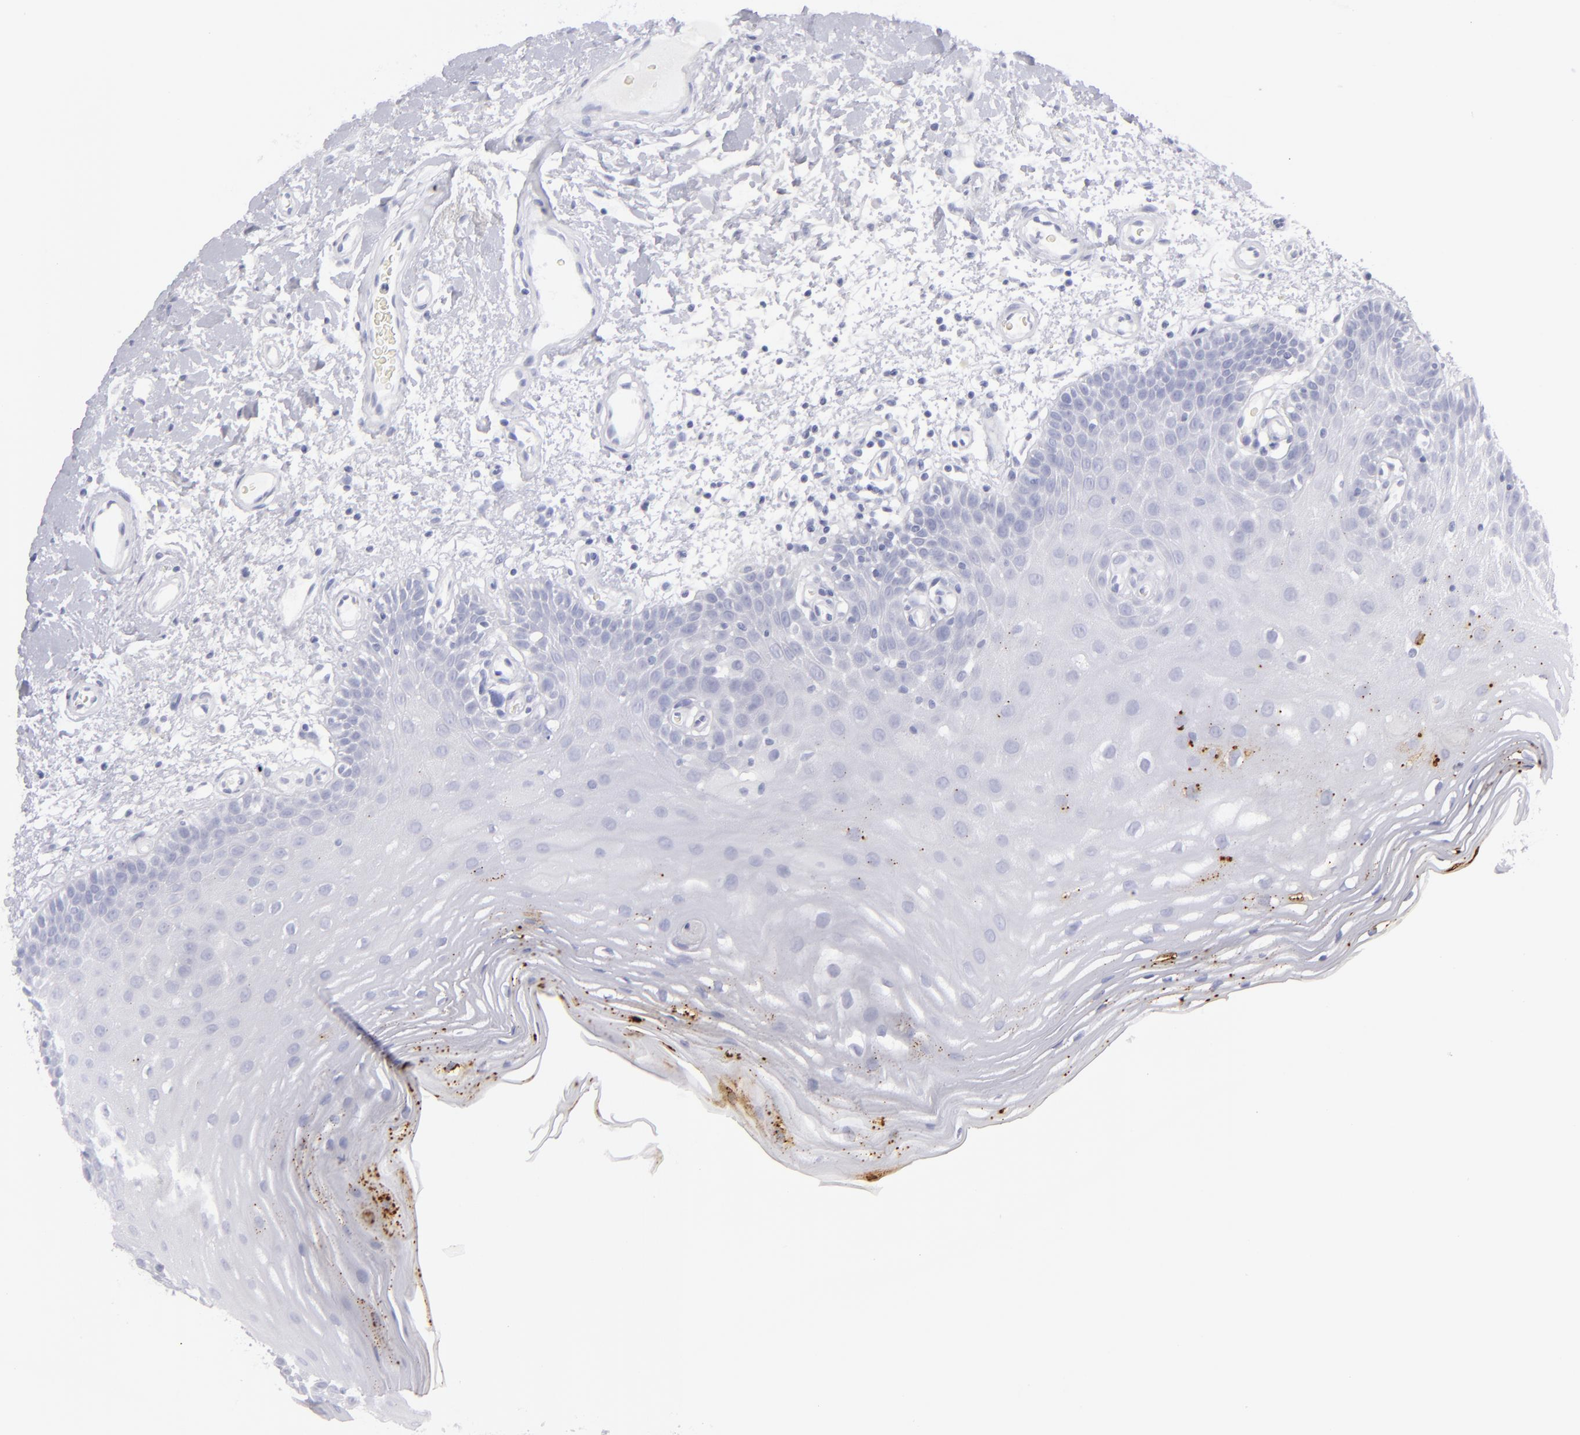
{"staining": {"intensity": "moderate", "quantity": "<25%", "location": "cytoplasmic/membranous"}, "tissue": "oral mucosa", "cell_type": "Squamous epithelial cells", "image_type": "normal", "snomed": [{"axis": "morphology", "description": "Normal tissue, NOS"}, {"axis": "morphology", "description": "Squamous cell carcinoma, NOS"}, {"axis": "topography", "description": "Skeletal muscle"}, {"axis": "topography", "description": "Oral tissue"}, {"axis": "topography", "description": "Head-Neck"}], "caption": "This is an image of immunohistochemistry (IHC) staining of normal oral mucosa, which shows moderate positivity in the cytoplasmic/membranous of squamous epithelial cells.", "gene": "FLG", "patient": {"sex": "male", "age": 71}}